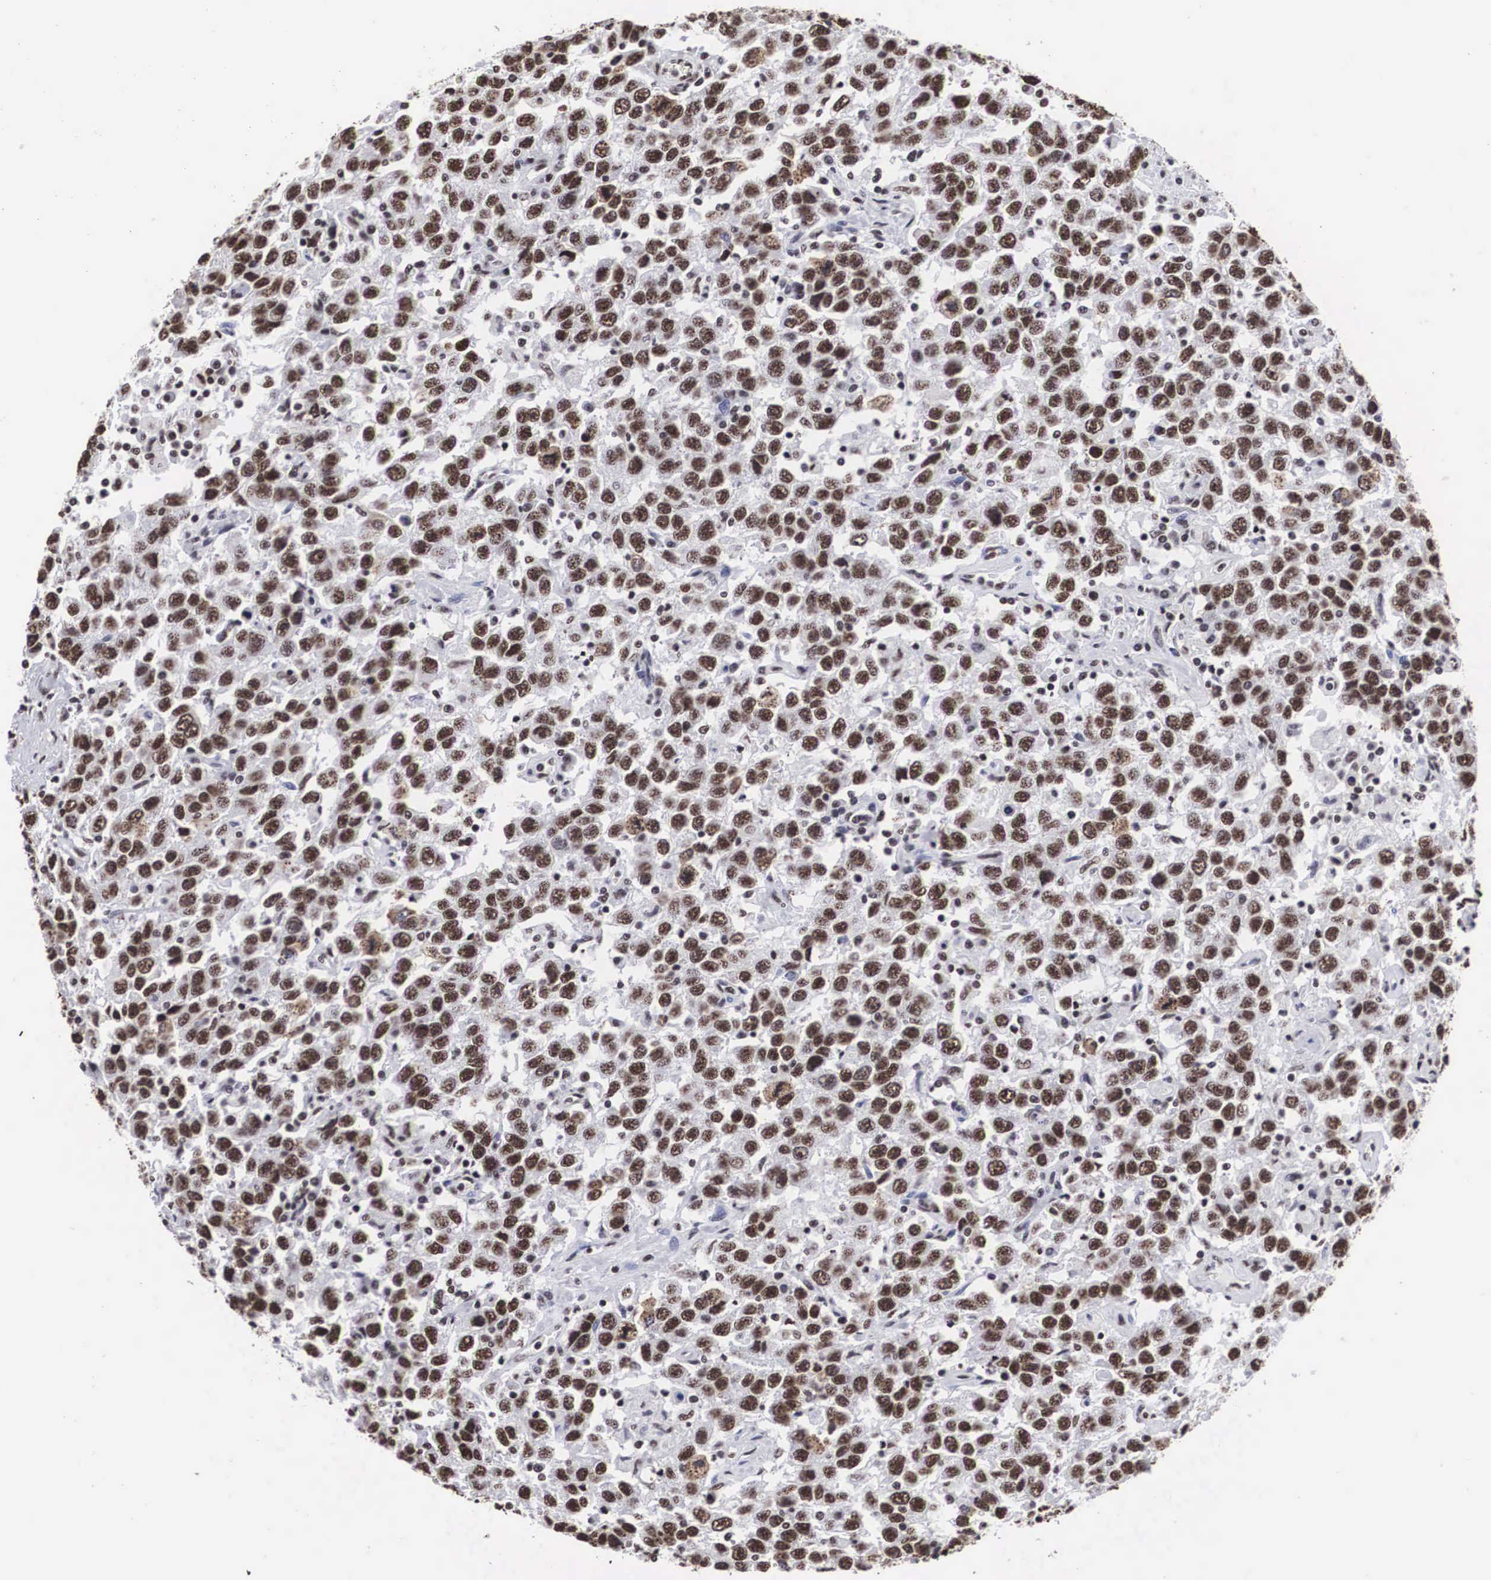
{"staining": {"intensity": "moderate", "quantity": ">75%", "location": "nuclear"}, "tissue": "testis cancer", "cell_type": "Tumor cells", "image_type": "cancer", "snomed": [{"axis": "morphology", "description": "Seminoma, NOS"}, {"axis": "topography", "description": "Testis"}], "caption": "DAB (3,3'-diaminobenzidine) immunohistochemical staining of human testis cancer exhibits moderate nuclear protein staining in about >75% of tumor cells.", "gene": "ACIN1", "patient": {"sex": "male", "age": 41}}